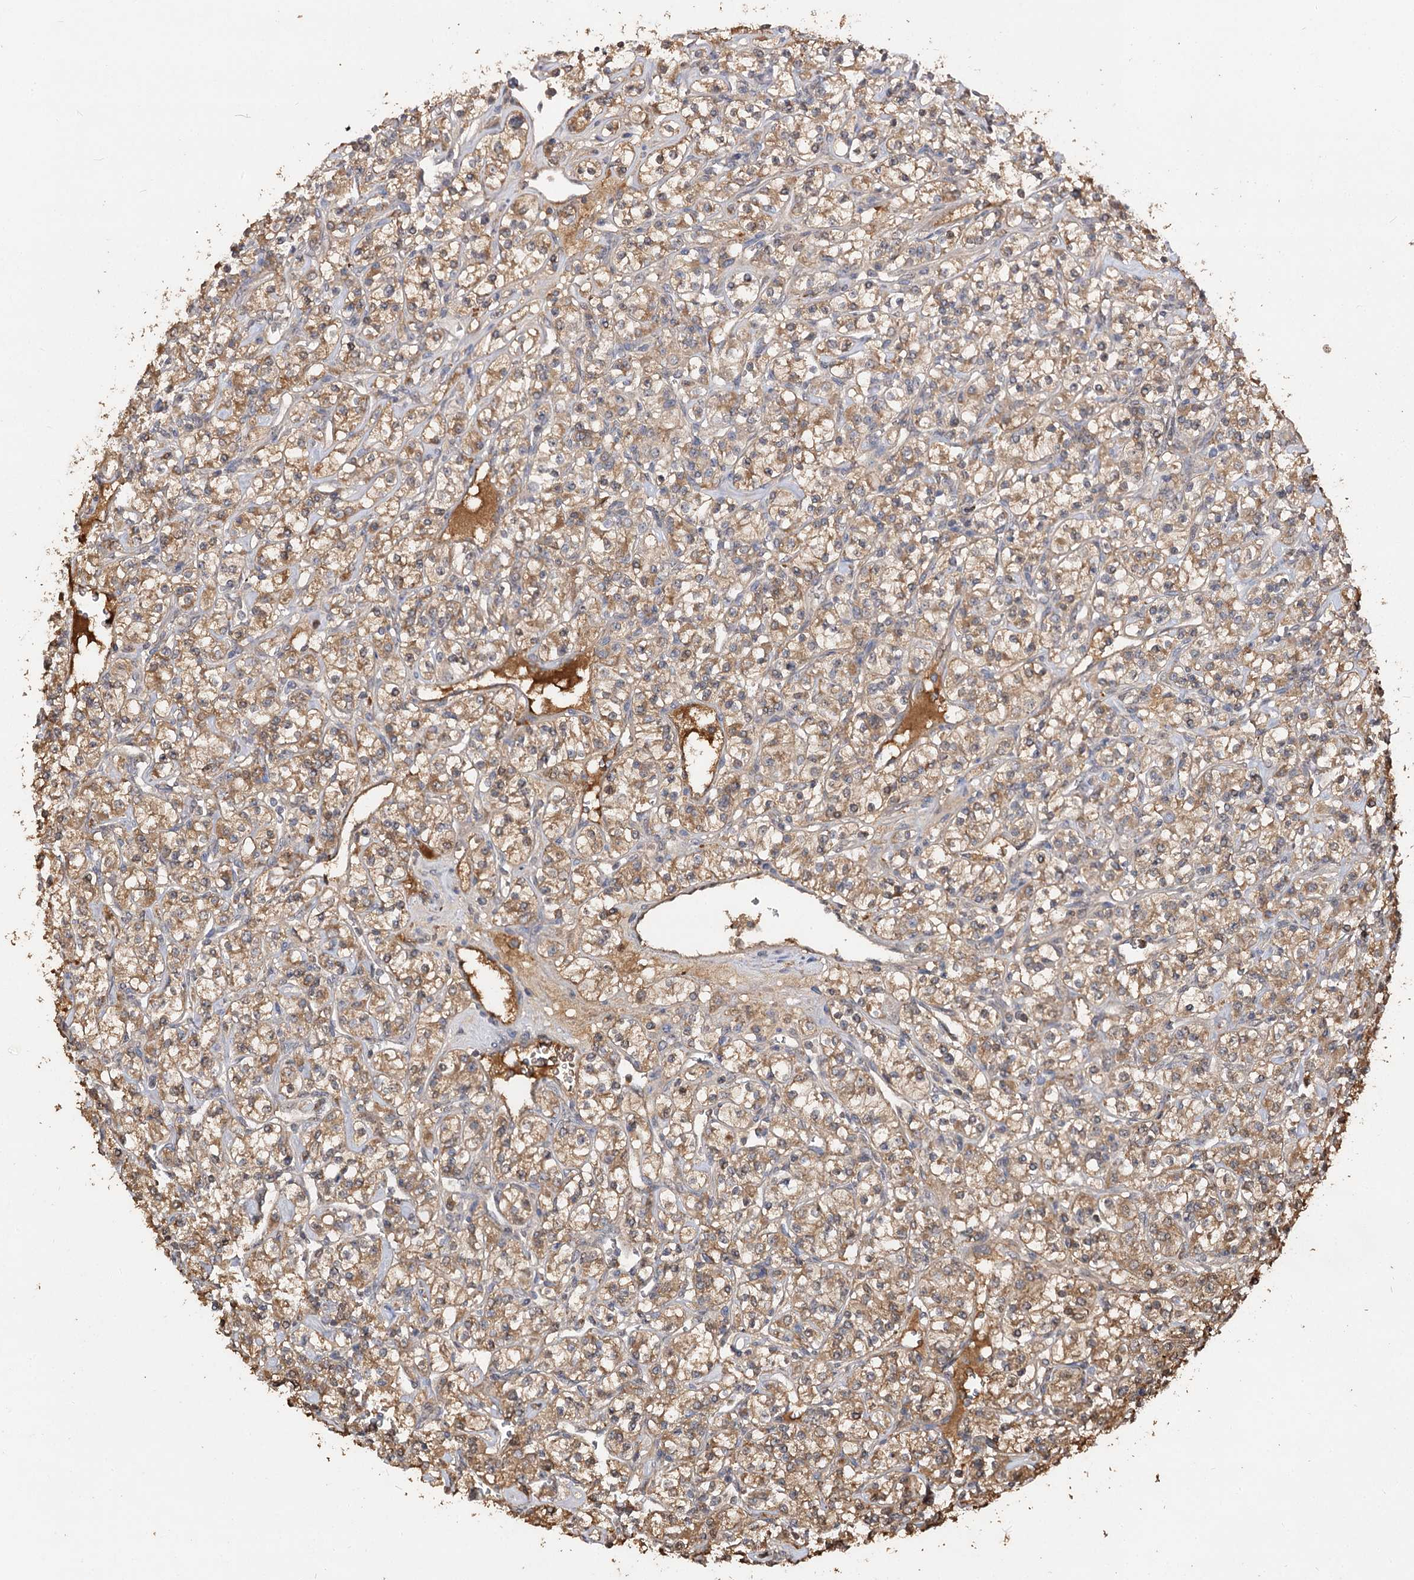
{"staining": {"intensity": "moderate", "quantity": ">75%", "location": "cytoplasmic/membranous"}, "tissue": "renal cancer", "cell_type": "Tumor cells", "image_type": "cancer", "snomed": [{"axis": "morphology", "description": "Adenocarcinoma, NOS"}, {"axis": "topography", "description": "Kidney"}], "caption": "Immunohistochemical staining of renal cancer exhibits medium levels of moderate cytoplasmic/membranous expression in about >75% of tumor cells.", "gene": "ARL13A", "patient": {"sex": "male", "age": 77}}